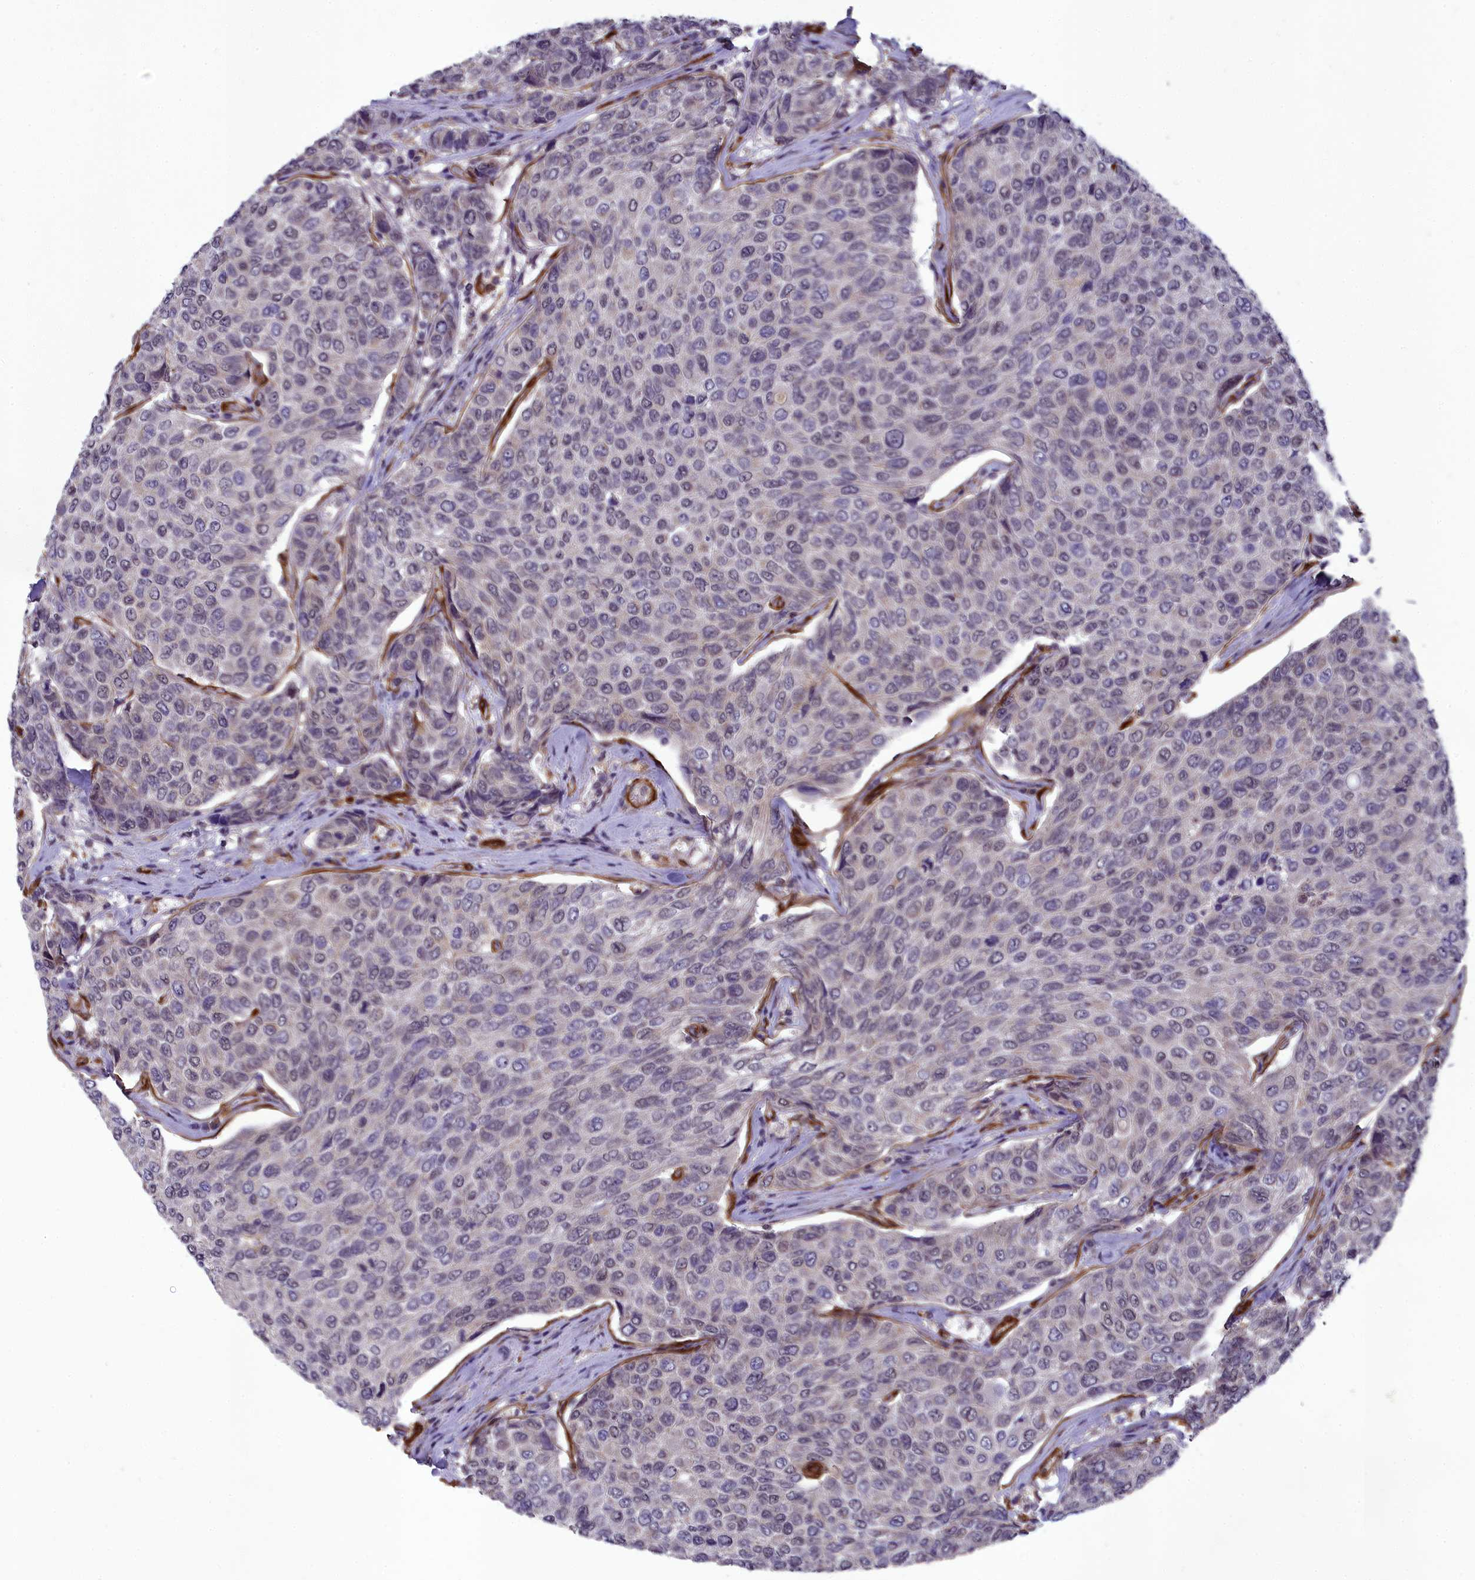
{"staining": {"intensity": "negative", "quantity": "none", "location": "none"}, "tissue": "breast cancer", "cell_type": "Tumor cells", "image_type": "cancer", "snomed": [{"axis": "morphology", "description": "Duct carcinoma"}, {"axis": "topography", "description": "Breast"}], "caption": "The image displays no staining of tumor cells in invasive ductal carcinoma (breast). (DAB immunohistochemistry with hematoxylin counter stain).", "gene": "TNS1", "patient": {"sex": "female", "age": 55}}